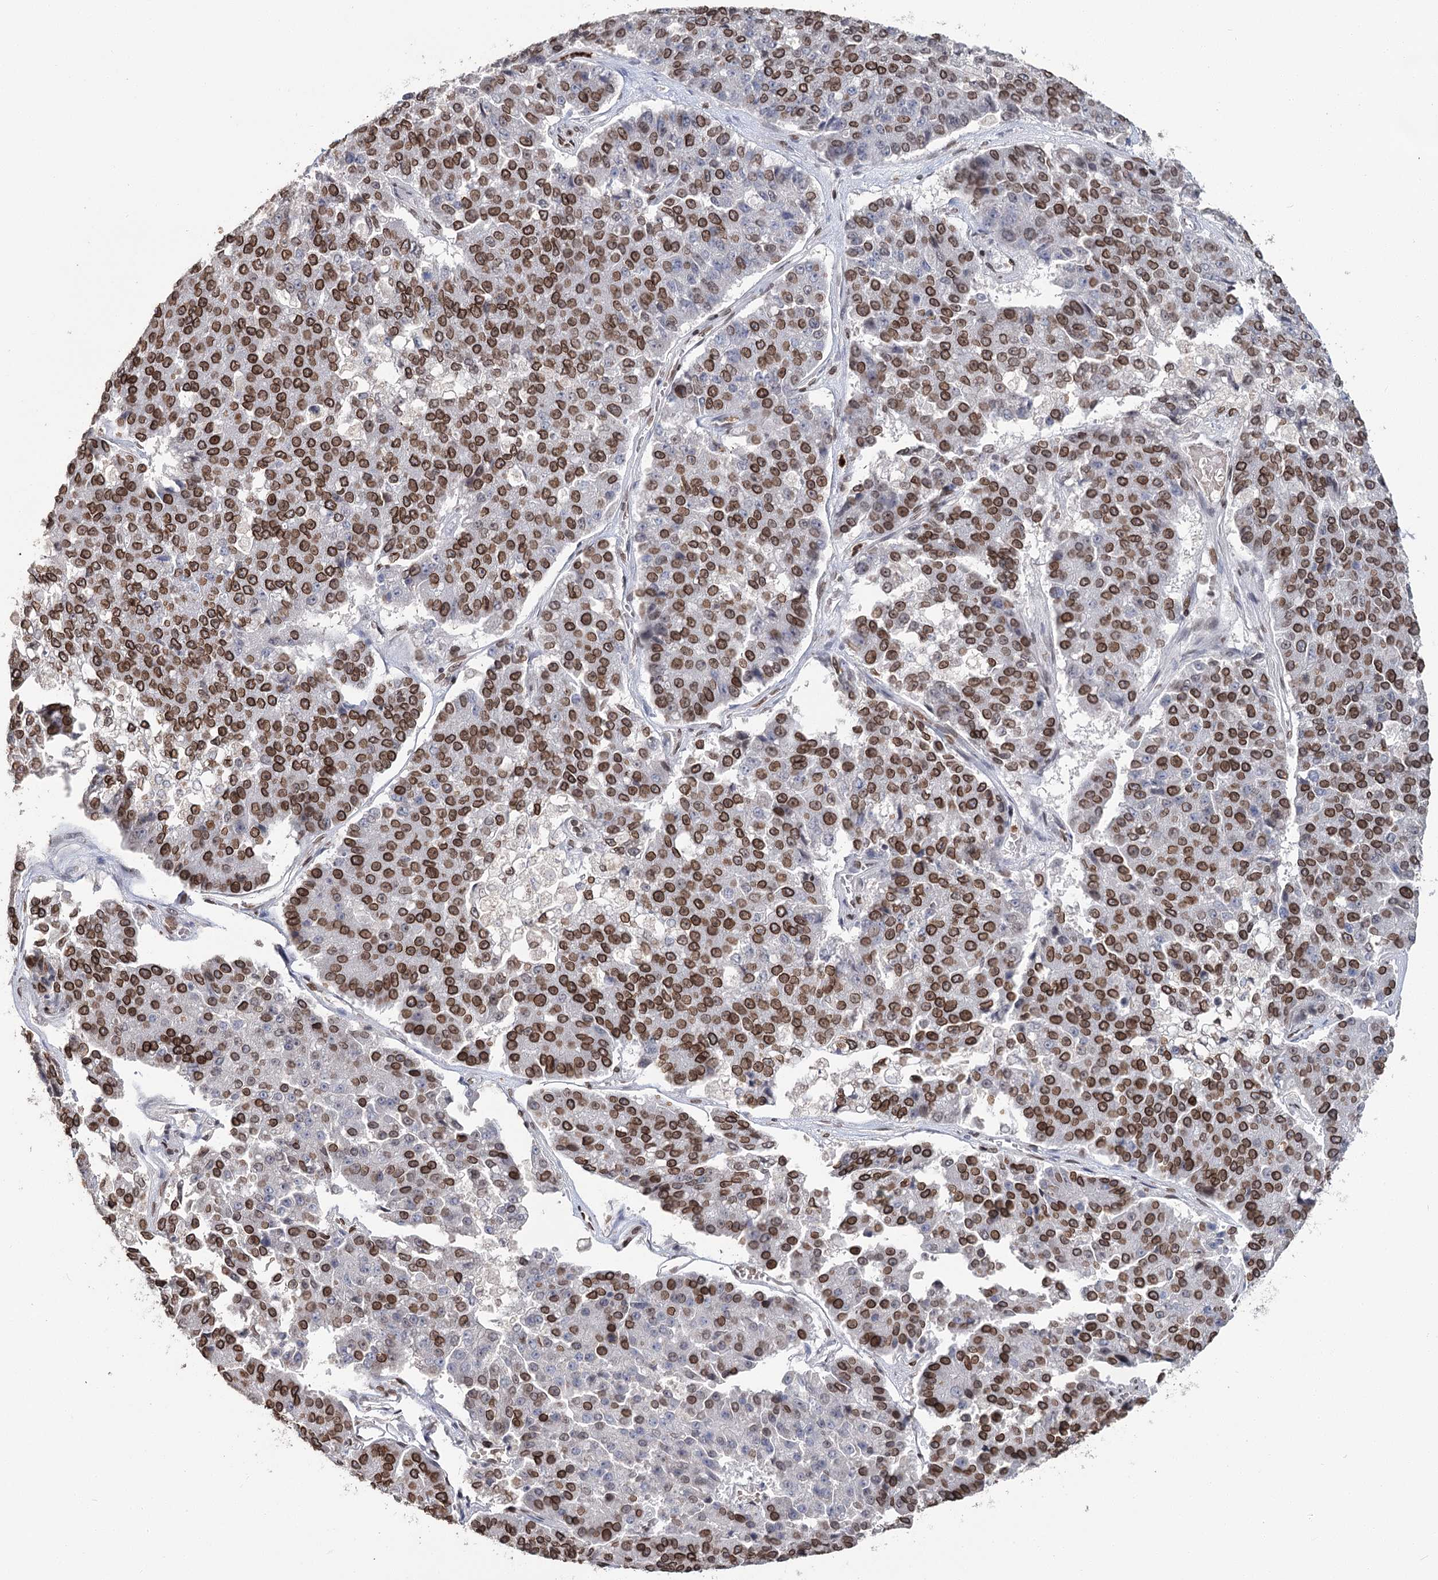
{"staining": {"intensity": "strong", "quantity": ">75%", "location": "cytoplasmic/membranous,nuclear"}, "tissue": "pancreatic cancer", "cell_type": "Tumor cells", "image_type": "cancer", "snomed": [{"axis": "morphology", "description": "Adenocarcinoma, NOS"}, {"axis": "topography", "description": "Pancreas"}], "caption": "This photomicrograph exhibits immunohistochemistry (IHC) staining of pancreatic adenocarcinoma, with high strong cytoplasmic/membranous and nuclear expression in about >75% of tumor cells.", "gene": "KIAA0930", "patient": {"sex": "male", "age": 50}}